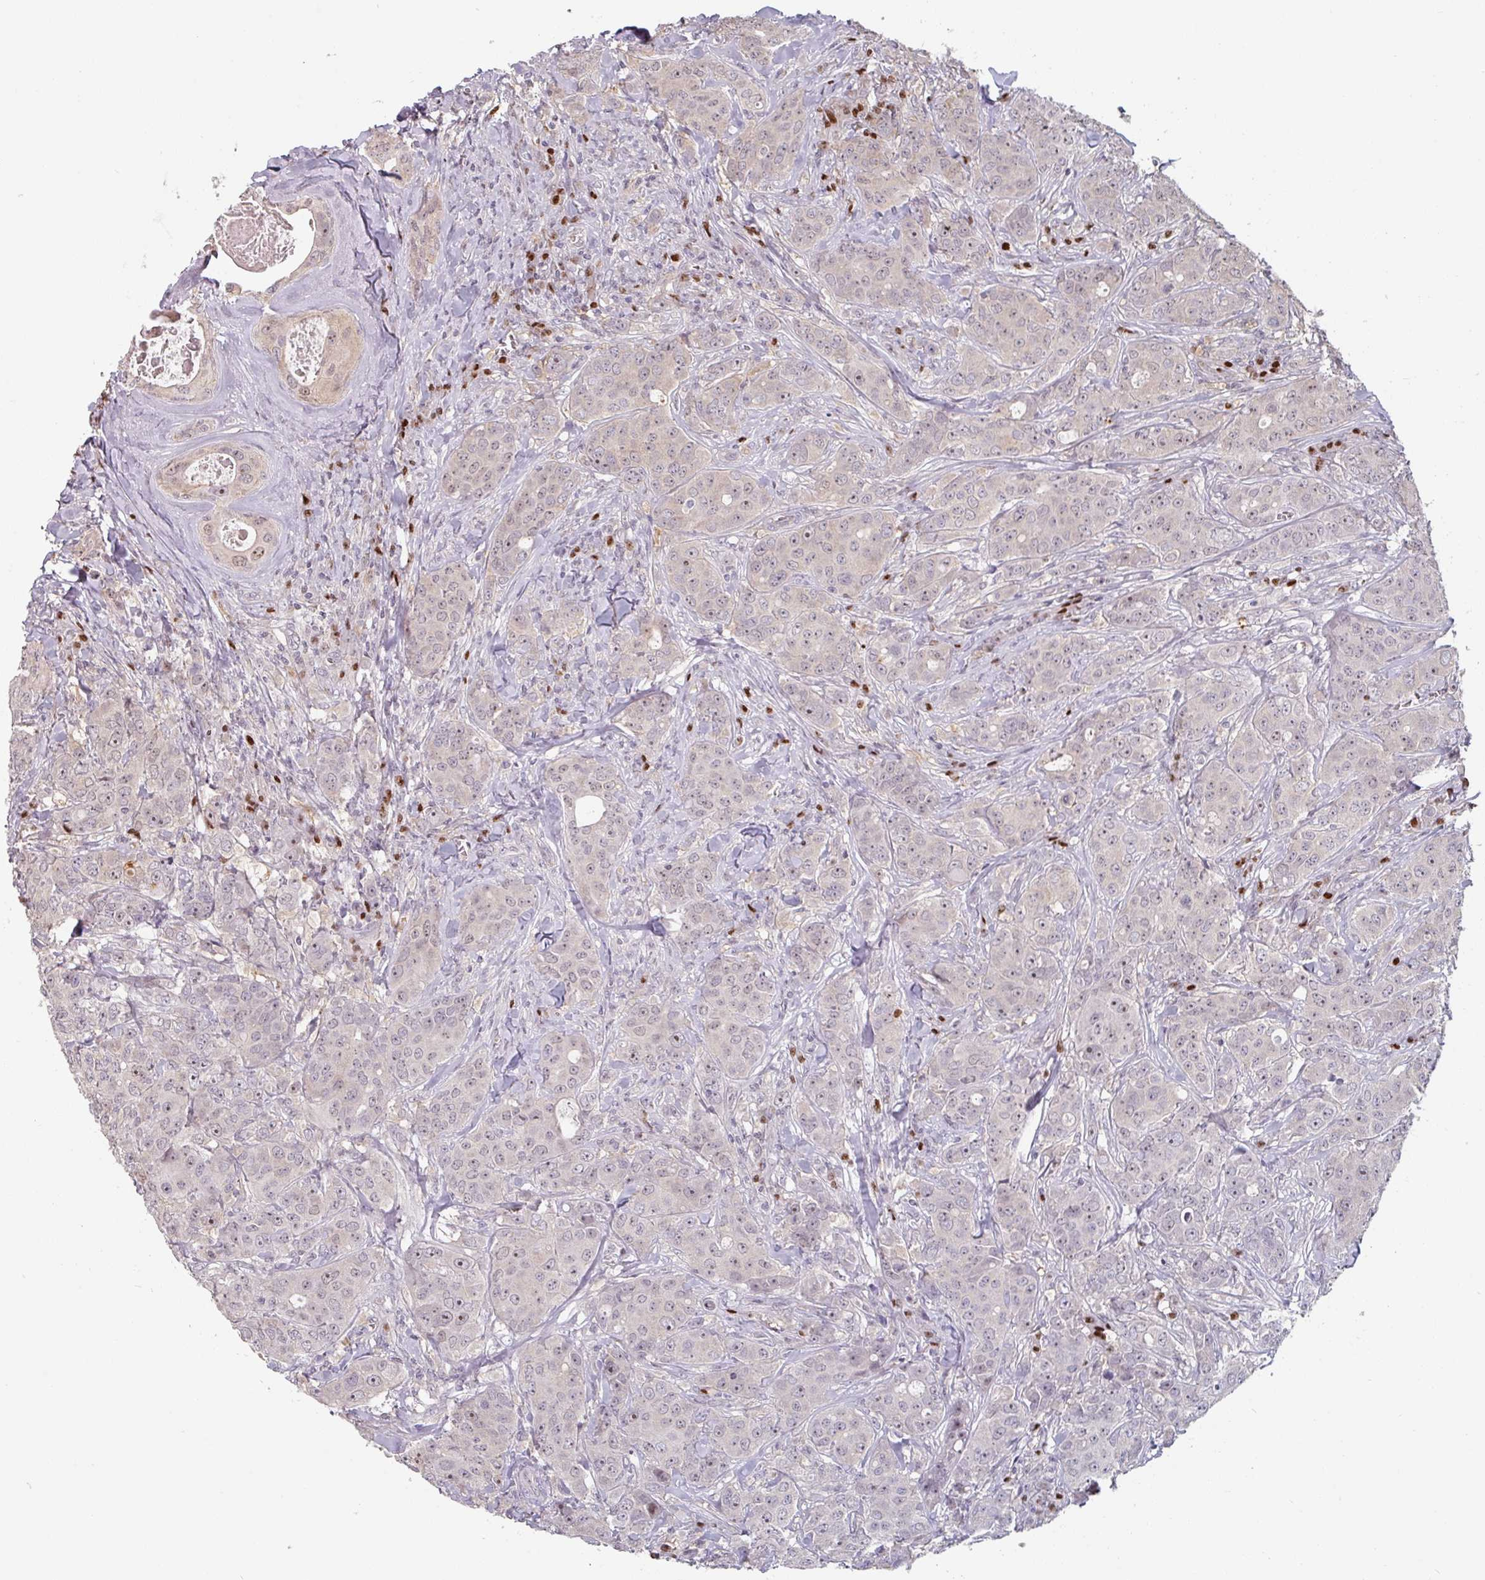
{"staining": {"intensity": "weak", "quantity": "<25%", "location": "nuclear"}, "tissue": "breast cancer", "cell_type": "Tumor cells", "image_type": "cancer", "snomed": [{"axis": "morphology", "description": "Duct carcinoma"}, {"axis": "topography", "description": "Breast"}], "caption": "This is a photomicrograph of immunohistochemistry (IHC) staining of breast cancer (invasive ductal carcinoma), which shows no positivity in tumor cells.", "gene": "ZBTB6", "patient": {"sex": "female", "age": 43}}